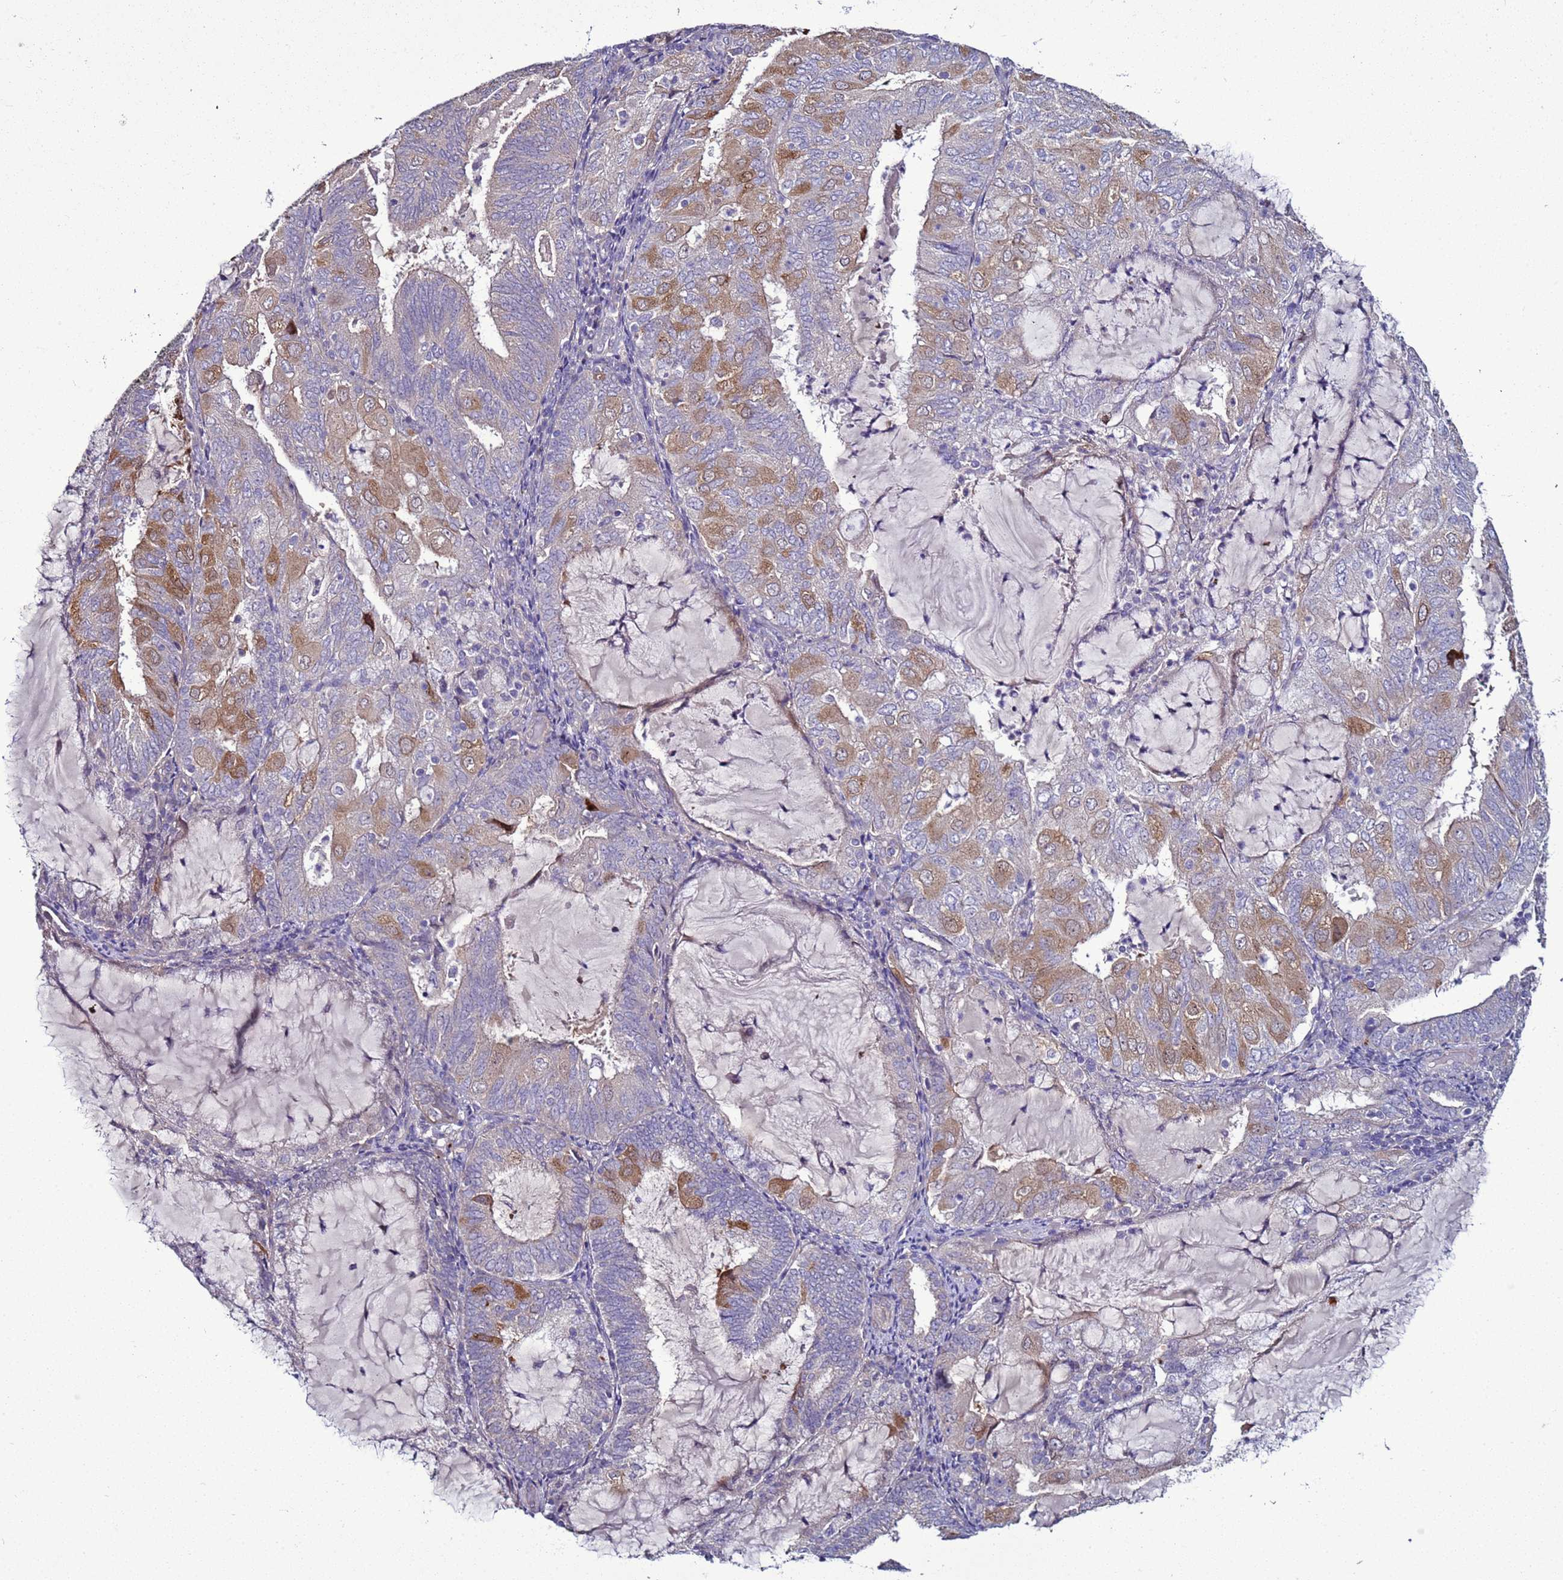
{"staining": {"intensity": "moderate", "quantity": "<25%", "location": "cytoplasmic/membranous"}, "tissue": "endometrial cancer", "cell_type": "Tumor cells", "image_type": "cancer", "snomed": [{"axis": "morphology", "description": "Adenocarcinoma, NOS"}, {"axis": "topography", "description": "Endometrium"}], "caption": "Moderate cytoplasmic/membranous expression is appreciated in about <25% of tumor cells in endometrial cancer (adenocarcinoma).", "gene": "RABL2B", "patient": {"sex": "female", "age": 81}}